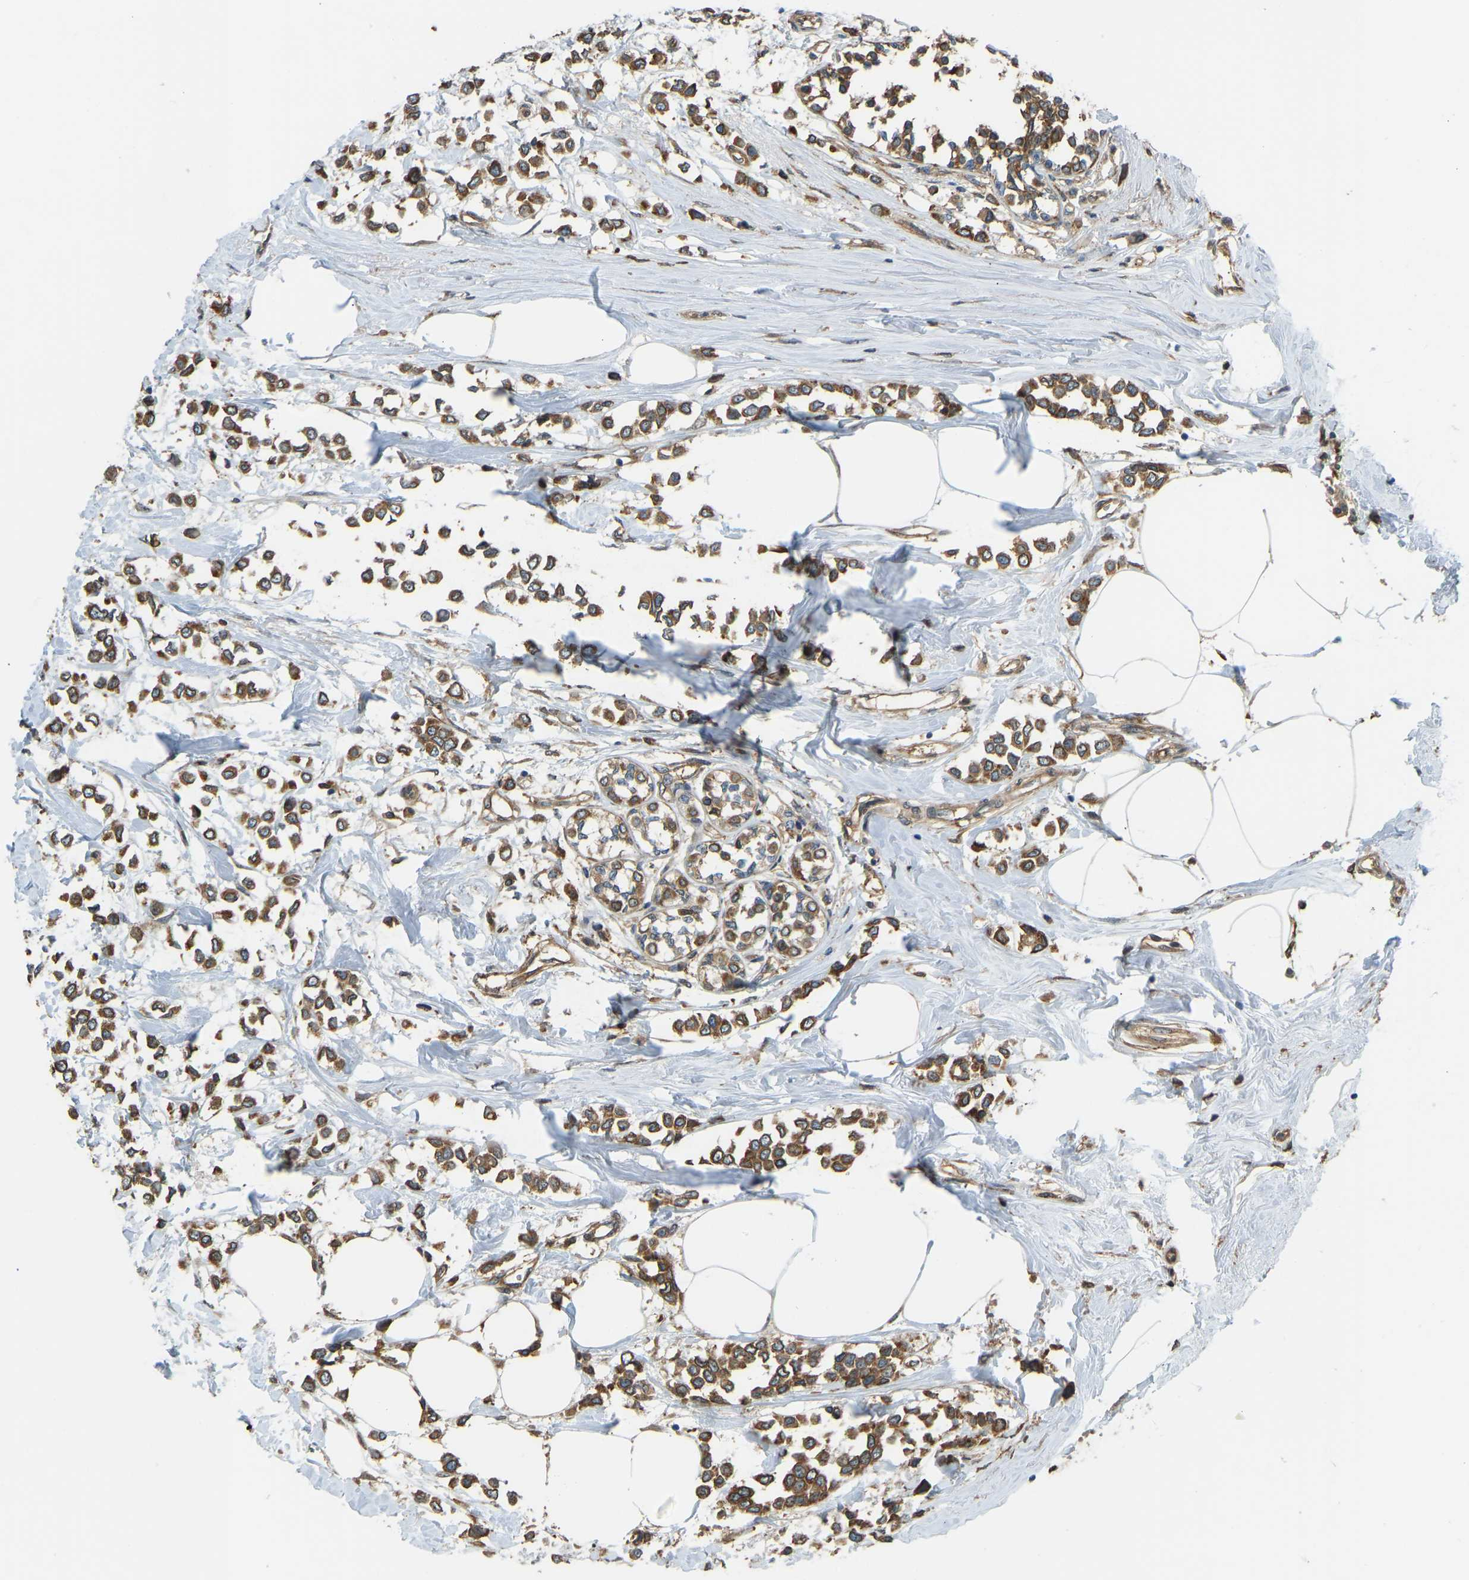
{"staining": {"intensity": "strong", "quantity": ">75%", "location": "cytoplasmic/membranous"}, "tissue": "breast cancer", "cell_type": "Tumor cells", "image_type": "cancer", "snomed": [{"axis": "morphology", "description": "Lobular carcinoma"}, {"axis": "topography", "description": "Breast"}], "caption": "Immunohistochemistry photomicrograph of neoplastic tissue: breast lobular carcinoma stained using immunohistochemistry shows high levels of strong protein expression localized specifically in the cytoplasmic/membranous of tumor cells, appearing as a cytoplasmic/membranous brown color.", "gene": "OS9", "patient": {"sex": "female", "age": 51}}